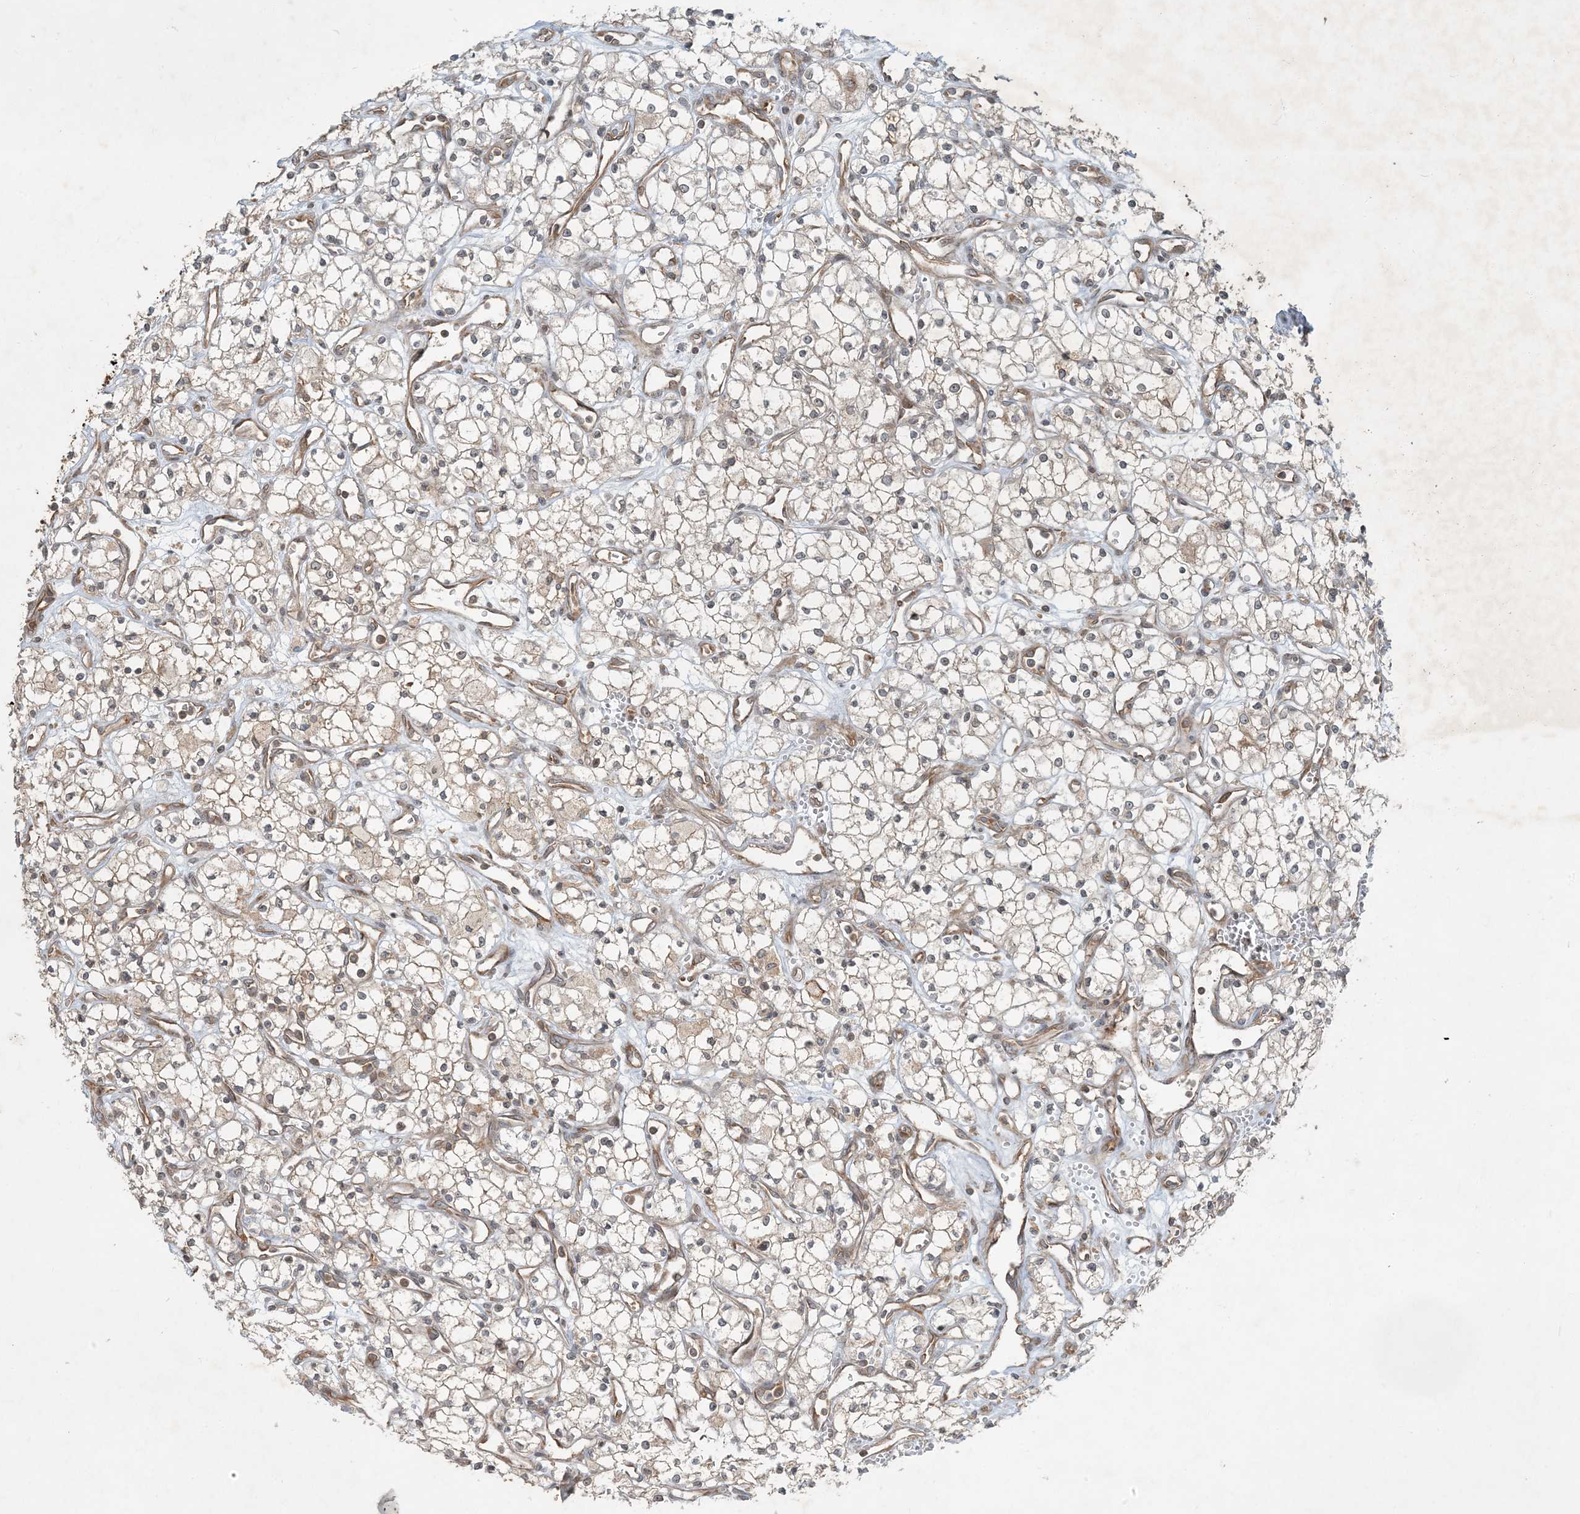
{"staining": {"intensity": "weak", "quantity": "<25%", "location": "cytoplasmic/membranous"}, "tissue": "renal cancer", "cell_type": "Tumor cells", "image_type": "cancer", "snomed": [{"axis": "morphology", "description": "Adenocarcinoma, NOS"}, {"axis": "topography", "description": "Kidney"}], "caption": "DAB (3,3'-diaminobenzidine) immunohistochemical staining of renal cancer (adenocarcinoma) exhibits no significant positivity in tumor cells.", "gene": "COMMD8", "patient": {"sex": "male", "age": 59}}